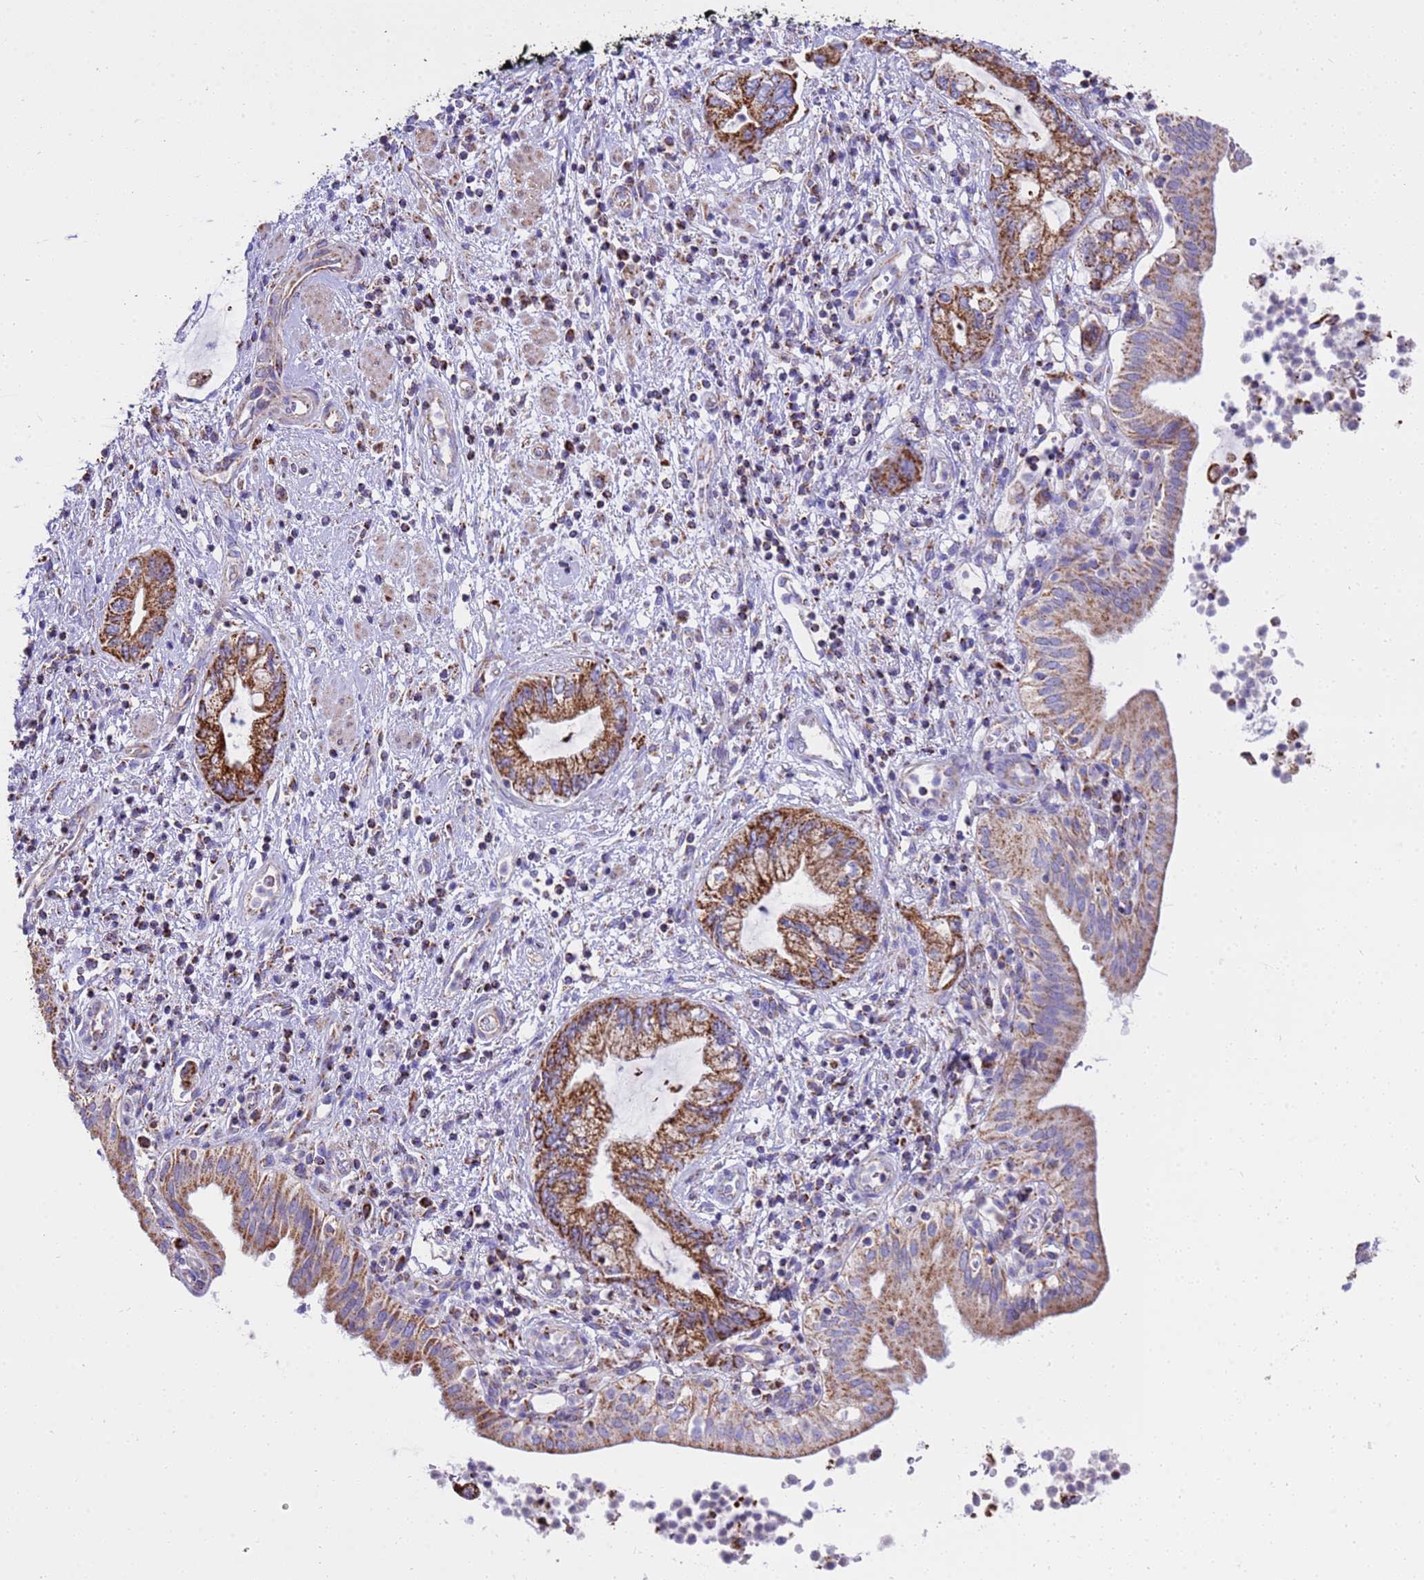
{"staining": {"intensity": "strong", "quantity": ">75%", "location": "cytoplasmic/membranous"}, "tissue": "pancreatic cancer", "cell_type": "Tumor cells", "image_type": "cancer", "snomed": [{"axis": "morphology", "description": "Adenocarcinoma, NOS"}, {"axis": "topography", "description": "Pancreas"}], "caption": "Immunohistochemistry (IHC) of pancreatic cancer (adenocarcinoma) demonstrates high levels of strong cytoplasmic/membranous expression in about >75% of tumor cells. The protein of interest is shown in brown color, while the nuclei are stained blue.", "gene": "RNF165", "patient": {"sex": "female", "age": 73}}